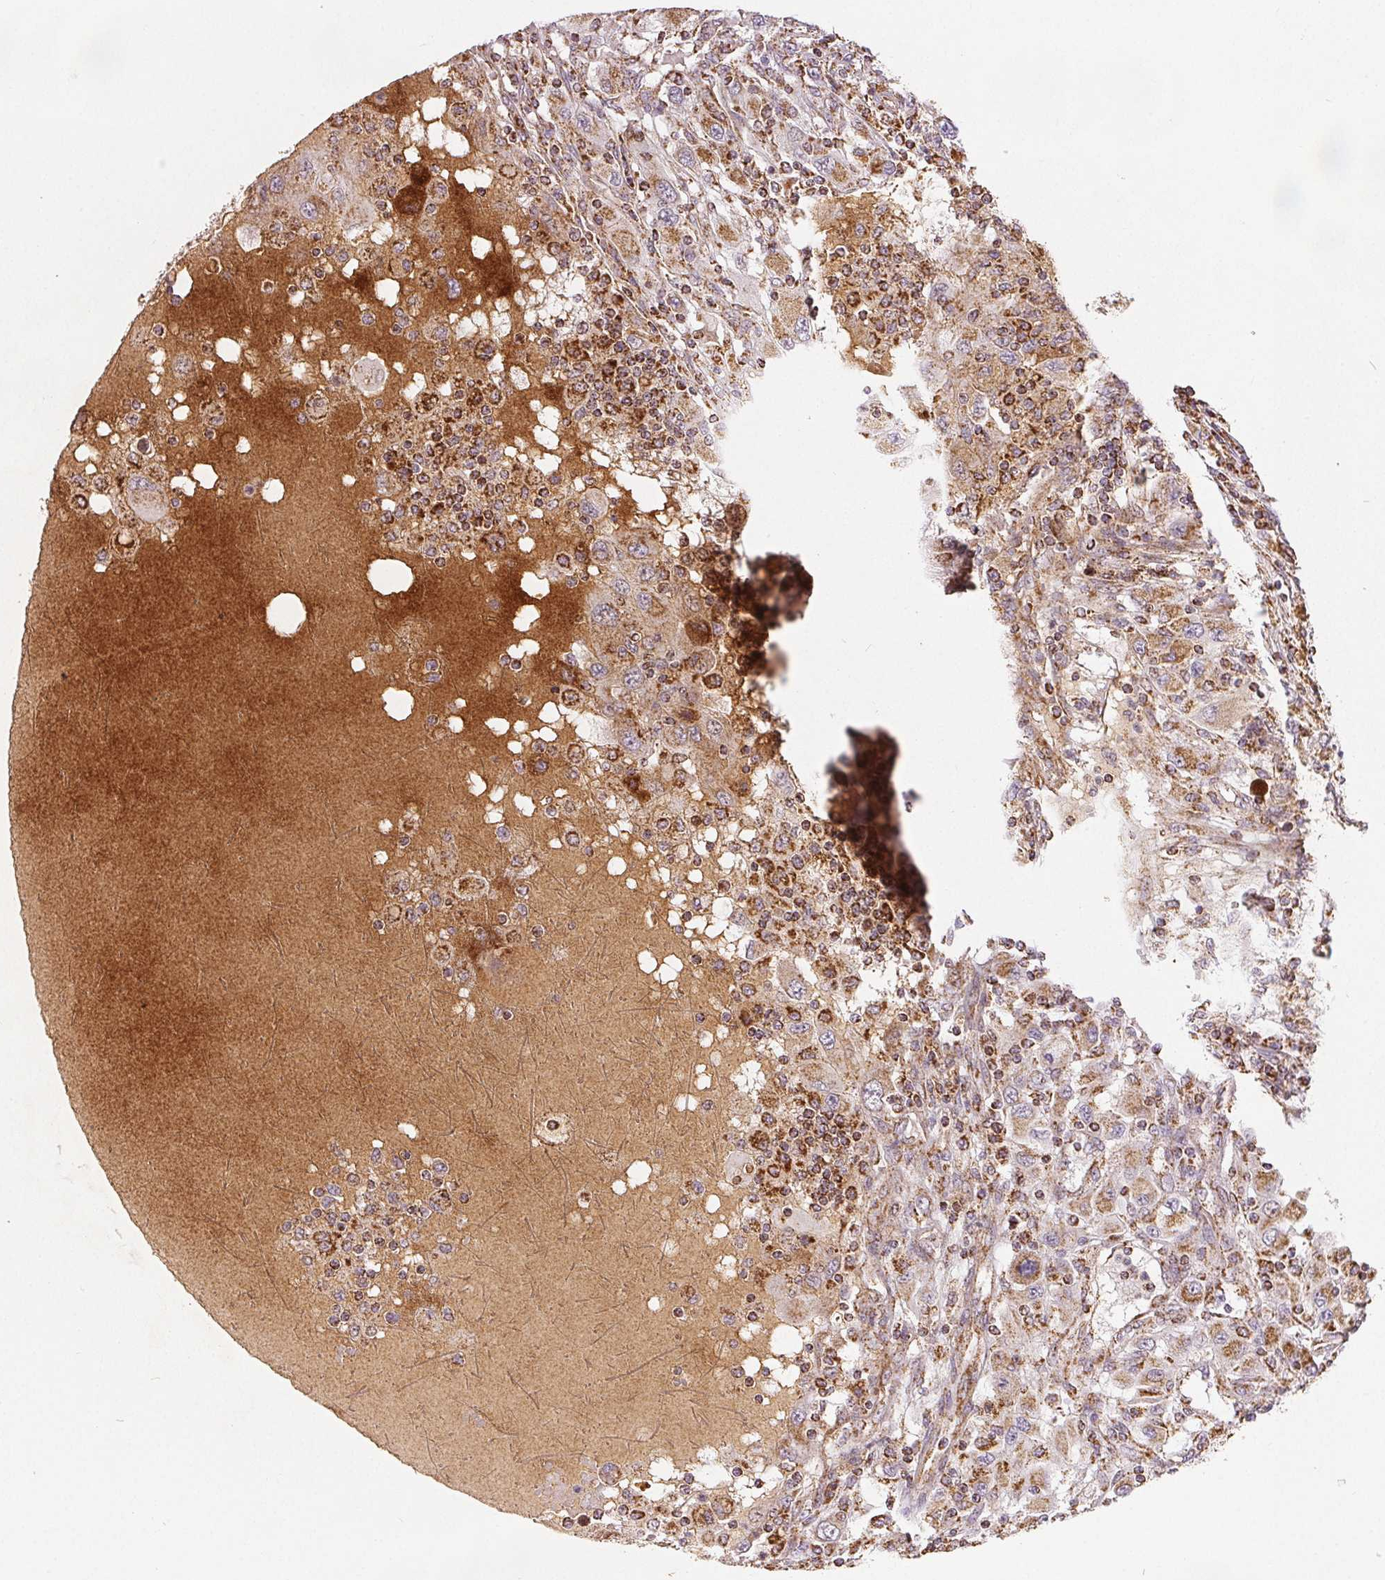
{"staining": {"intensity": "moderate", "quantity": "25%-75%", "location": "cytoplasmic/membranous"}, "tissue": "renal cancer", "cell_type": "Tumor cells", "image_type": "cancer", "snomed": [{"axis": "morphology", "description": "Adenocarcinoma, NOS"}, {"axis": "topography", "description": "Kidney"}], "caption": "This micrograph shows renal cancer (adenocarcinoma) stained with immunohistochemistry (IHC) to label a protein in brown. The cytoplasmic/membranous of tumor cells show moderate positivity for the protein. Nuclei are counter-stained blue.", "gene": "SDHB", "patient": {"sex": "female", "age": 67}}